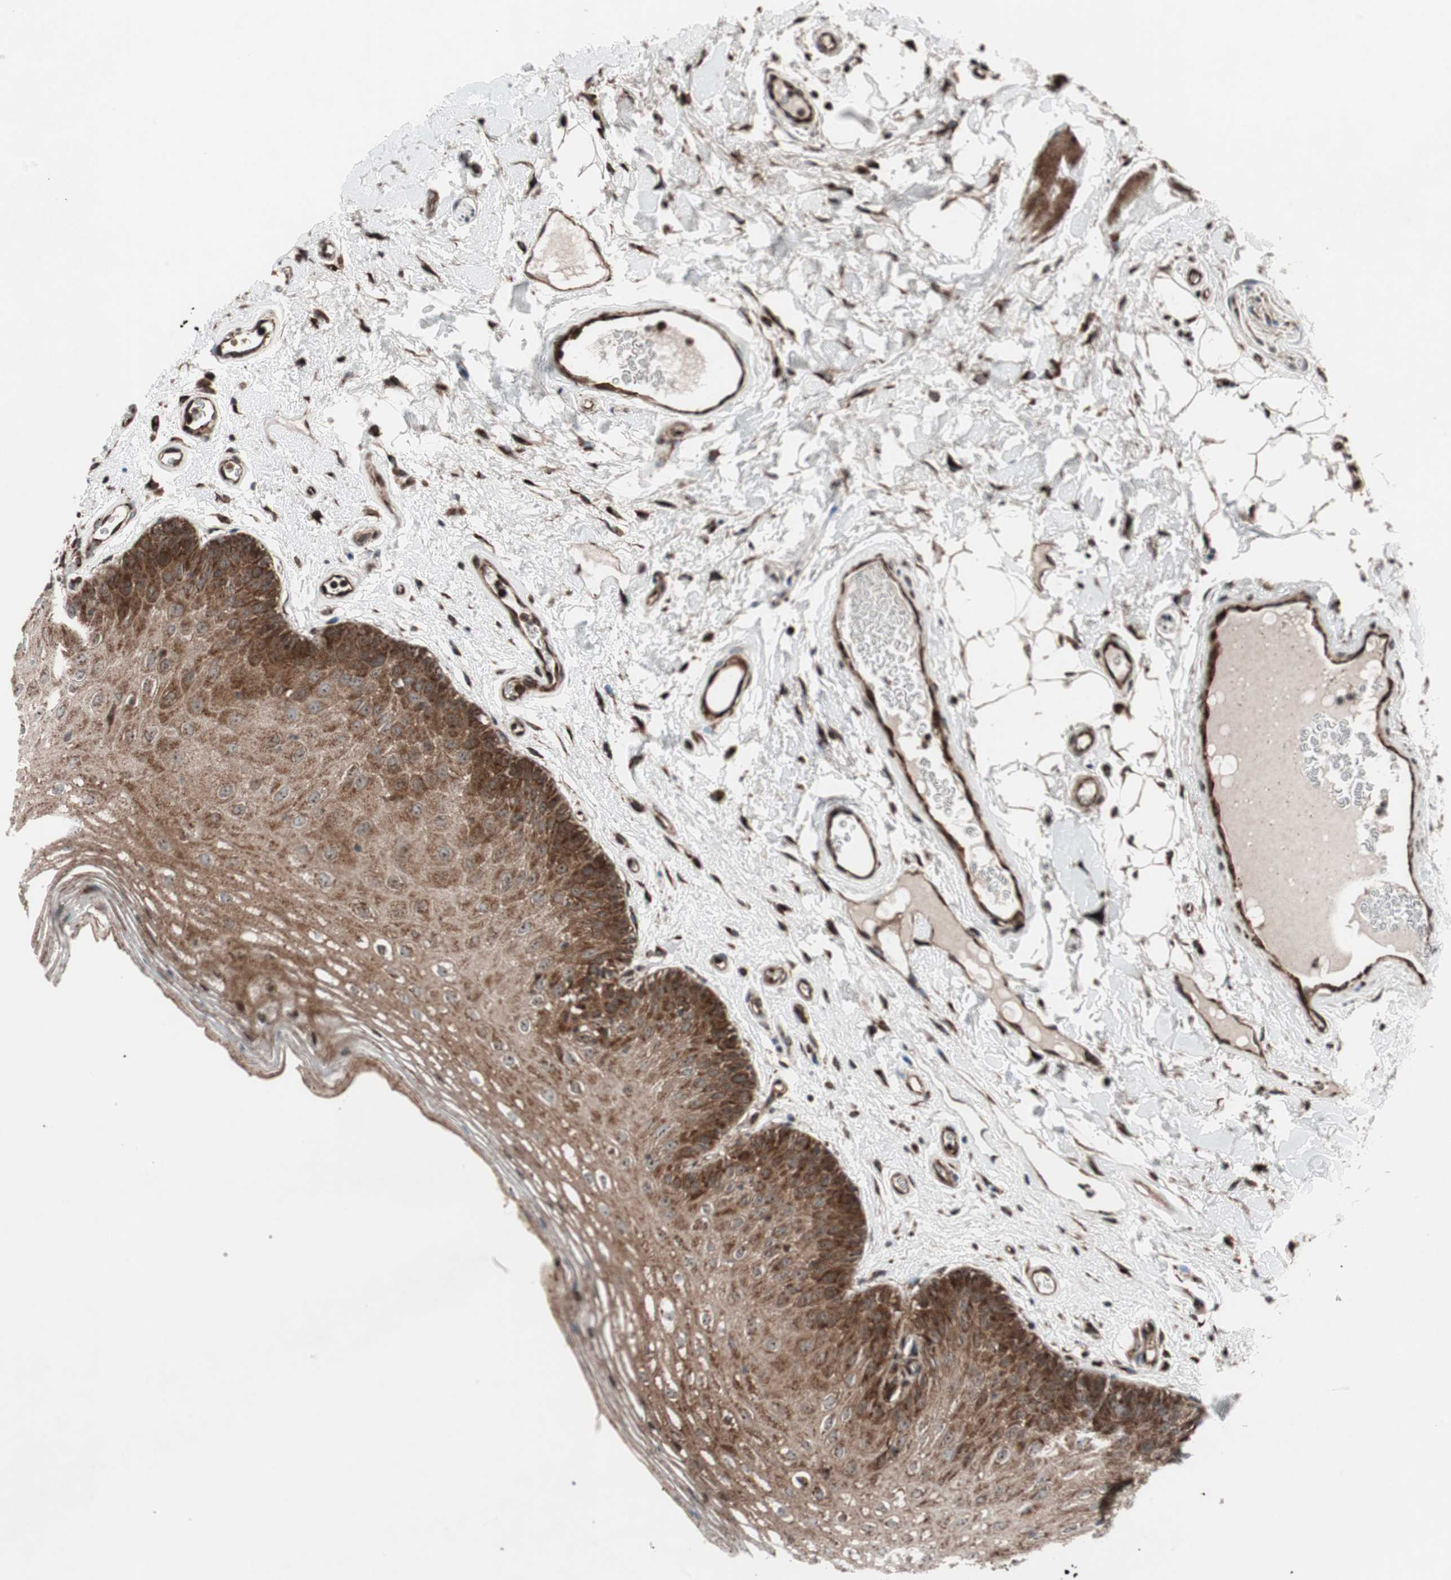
{"staining": {"intensity": "strong", "quantity": ">75%", "location": "cytoplasmic/membranous"}, "tissue": "oral mucosa", "cell_type": "Squamous epithelial cells", "image_type": "normal", "snomed": [{"axis": "morphology", "description": "Normal tissue, NOS"}, {"axis": "morphology", "description": "Squamous cell carcinoma, NOS"}, {"axis": "topography", "description": "Skeletal muscle"}, {"axis": "topography", "description": "Oral tissue"}], "caption": "An image showing strong cytoplasmic/membranous staining in approximately >75% of squamous epithelial cells in benign oral mucosa, as visualized by brown immunohistochemical staining.", "gene": "CCL14", "patient": {"sex": "male", "age": 71}}